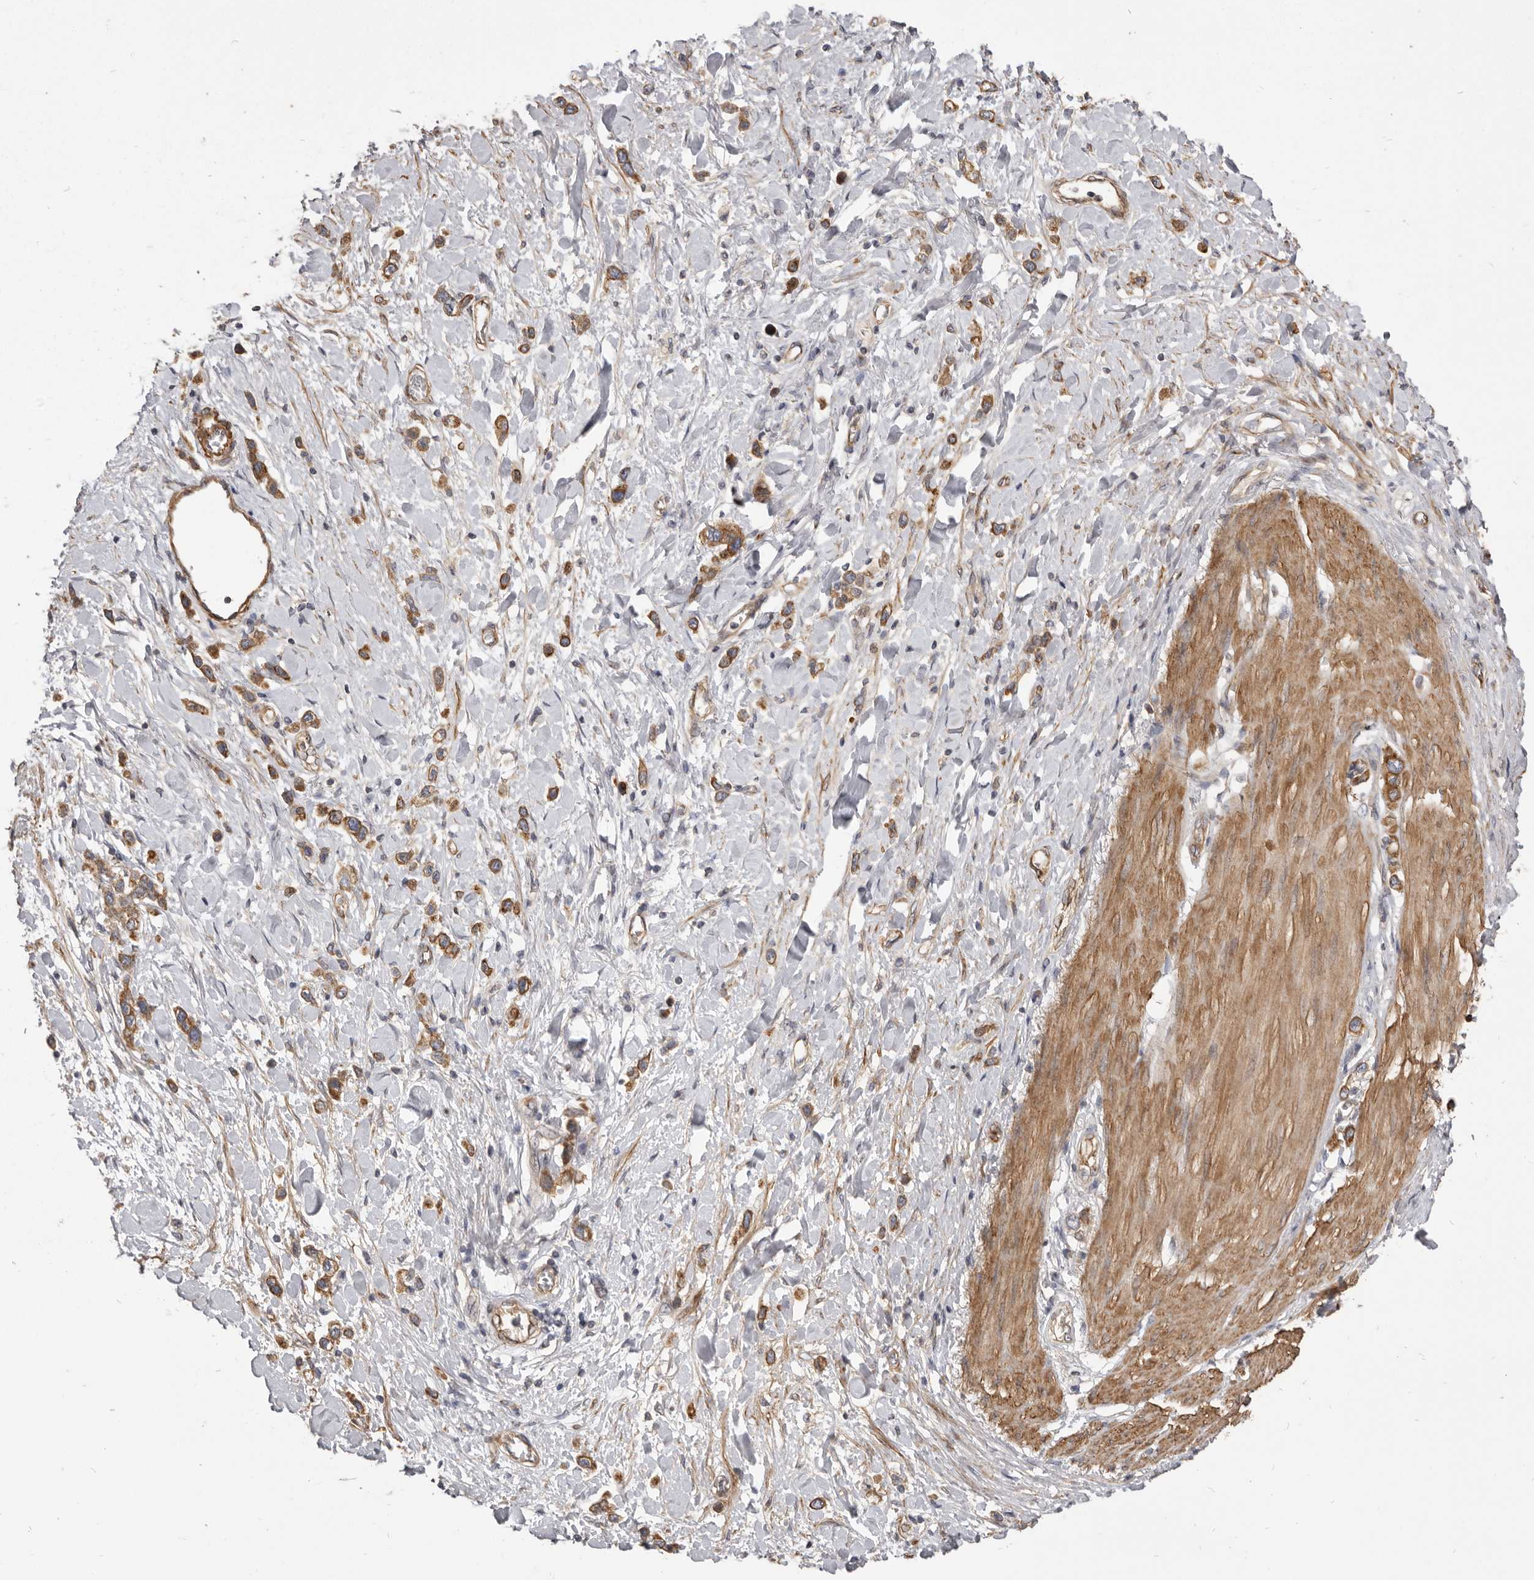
{"staining": {"intensity": "moderate", "quantity": ">75%", "location": "cytoplasmic/membranous"}, "tissue": "stomach cancer", "cell_type": "Tumor cells", "image_type": "cancer", "snomed": [{"axis": "morphology", "description": "Adenocarcinoma, NOS"}, {"axis": "topography", "description": "Stomach"}], "caption": "Immunohistochemistry photomicrograph of stomach cancer stained for a protein (brown), which shows medium levels of moderate cytoplasmic/membranous positivity in approximately >75% of tumor cells.", "gene": "VPS45", "patient": {"sex": "female", "age": 65}}